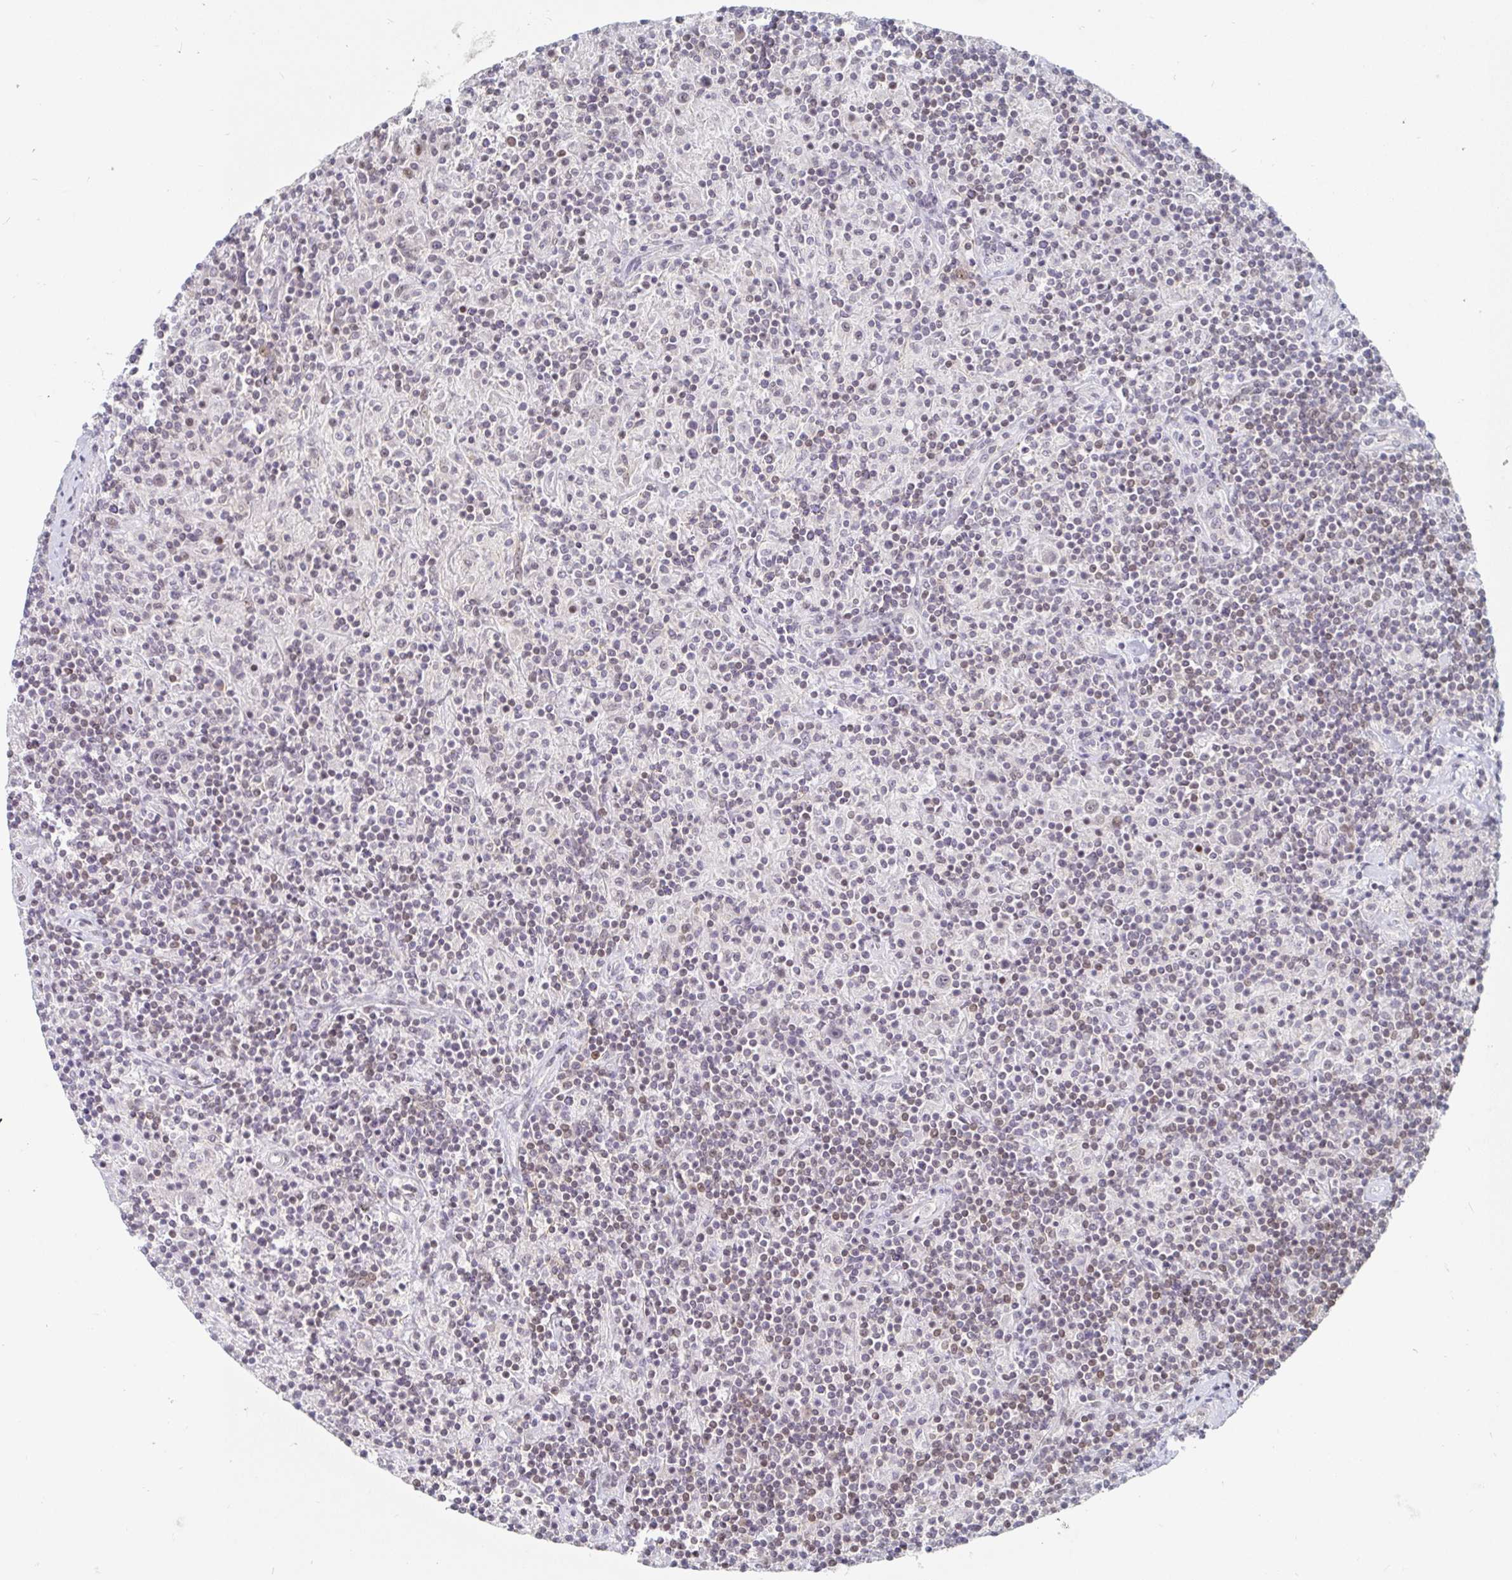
{"staining": {"intensity": "negative", "quantity": "none", "location": "none"}, "tissue": "lymphoma", "cell_type": "Tumor cells", "image_type": "cancer", "snomed": [{"axis": "morphology", "description": "Hodgkin's disease, NOS"}, {"axis": "topography", "description": "Lymph node"}], "caption": "Tumor cells are negative for protein expression in human lymphoma. (DAB IHC visualized using brightfield microscopy, high magnification).", "gene": "CHD2", "patient": {"sex": "male", "age": 70}}